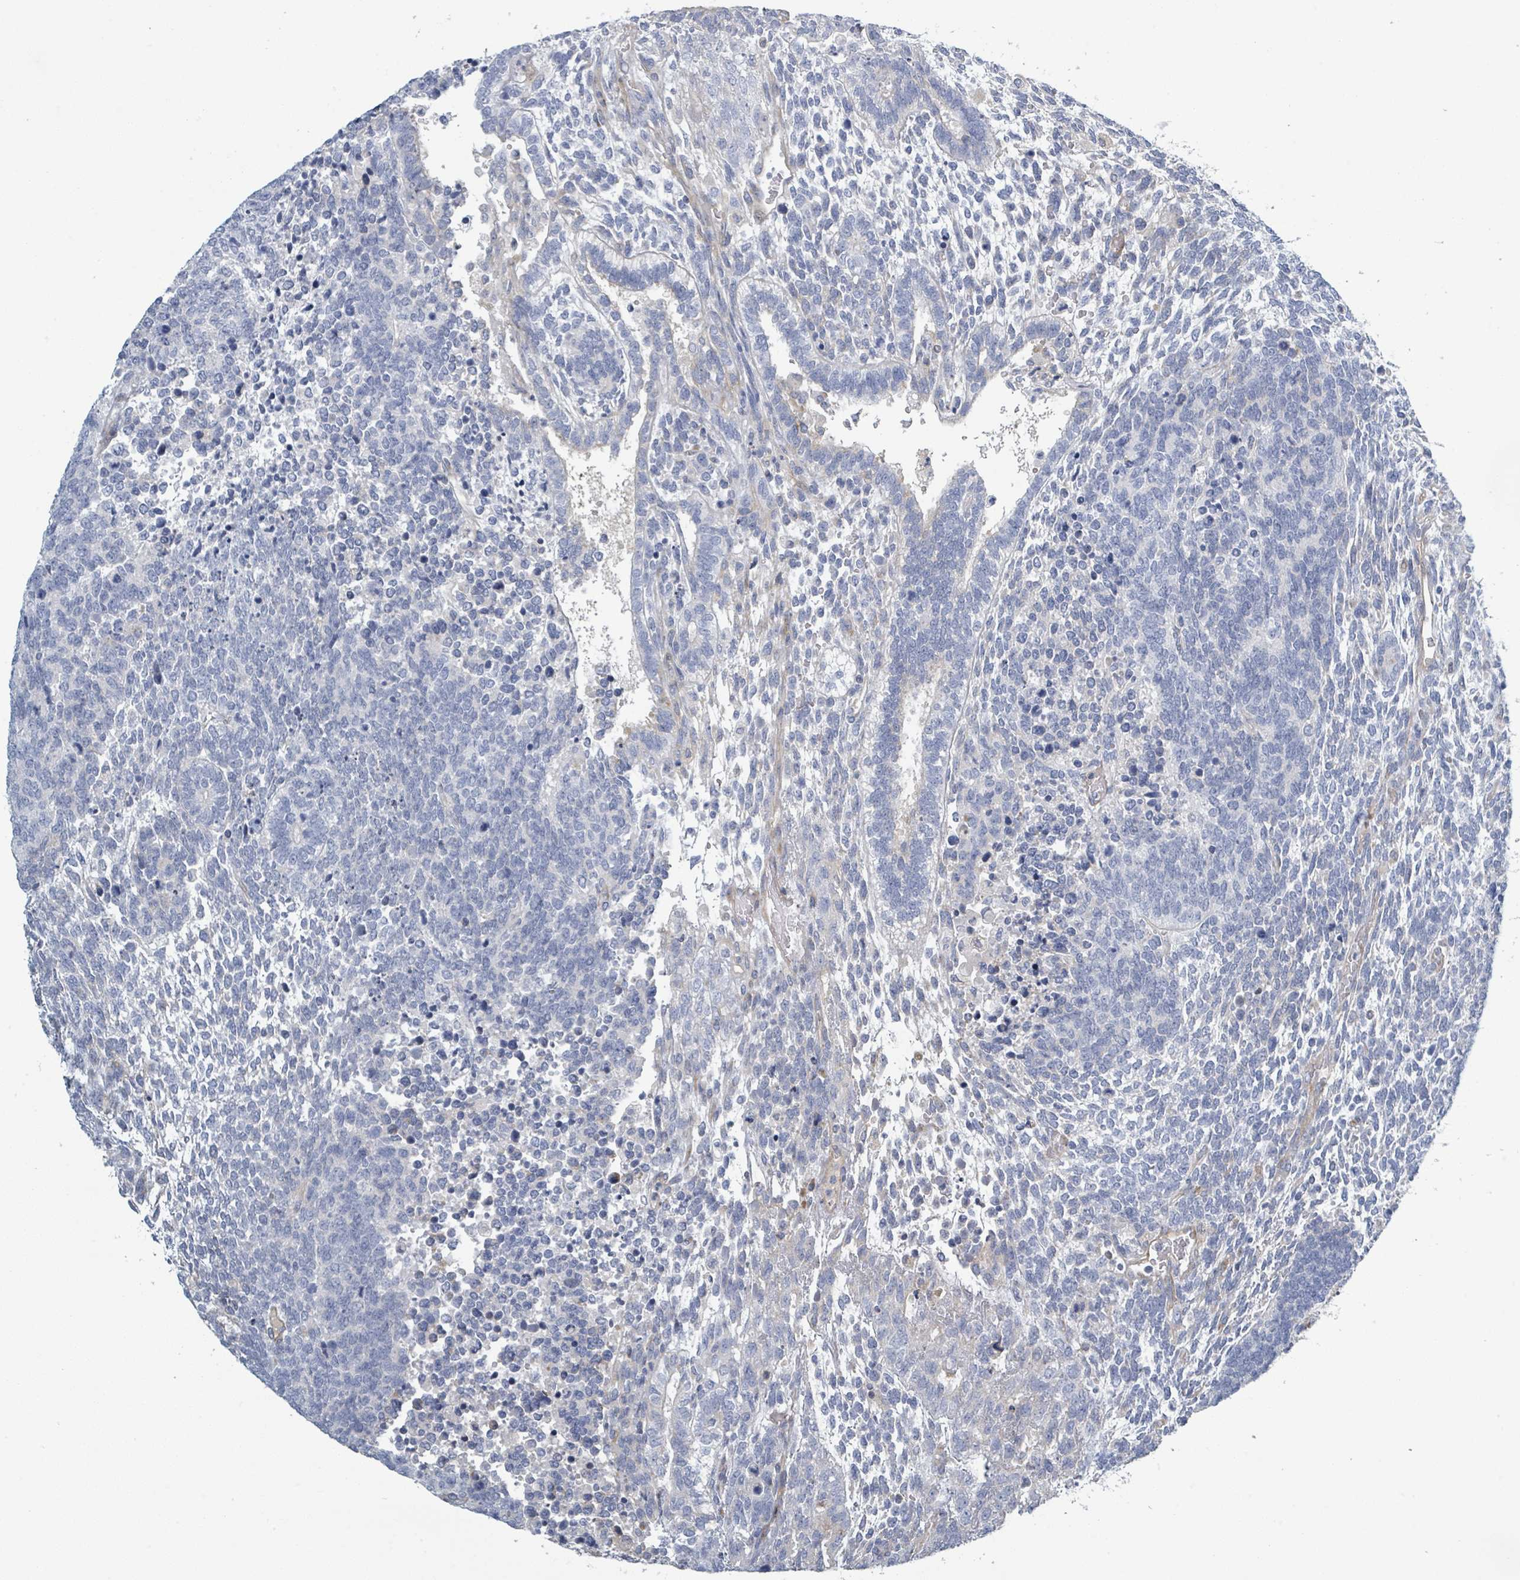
{"staining": {"intensity": "negative", "quantity": "none", "location": "none"}, "tissue": "testis cancer", "cell_type": "Tumor cells", "image_type": "cancer", "snomed": [{"axis": "morphology", "description": "Carcinoma, Embryonal, NOS"}, {"axis": "topography", "description": "Testis"}], "caption": "Testis cancer was stained to show a protein in brown. There is no significant positivity in tumor cells. (DAB immunohistochemistry (IHC), high magnification).", "gene": "RAB33B", "patient": {"sex": "male", "age": 23}}